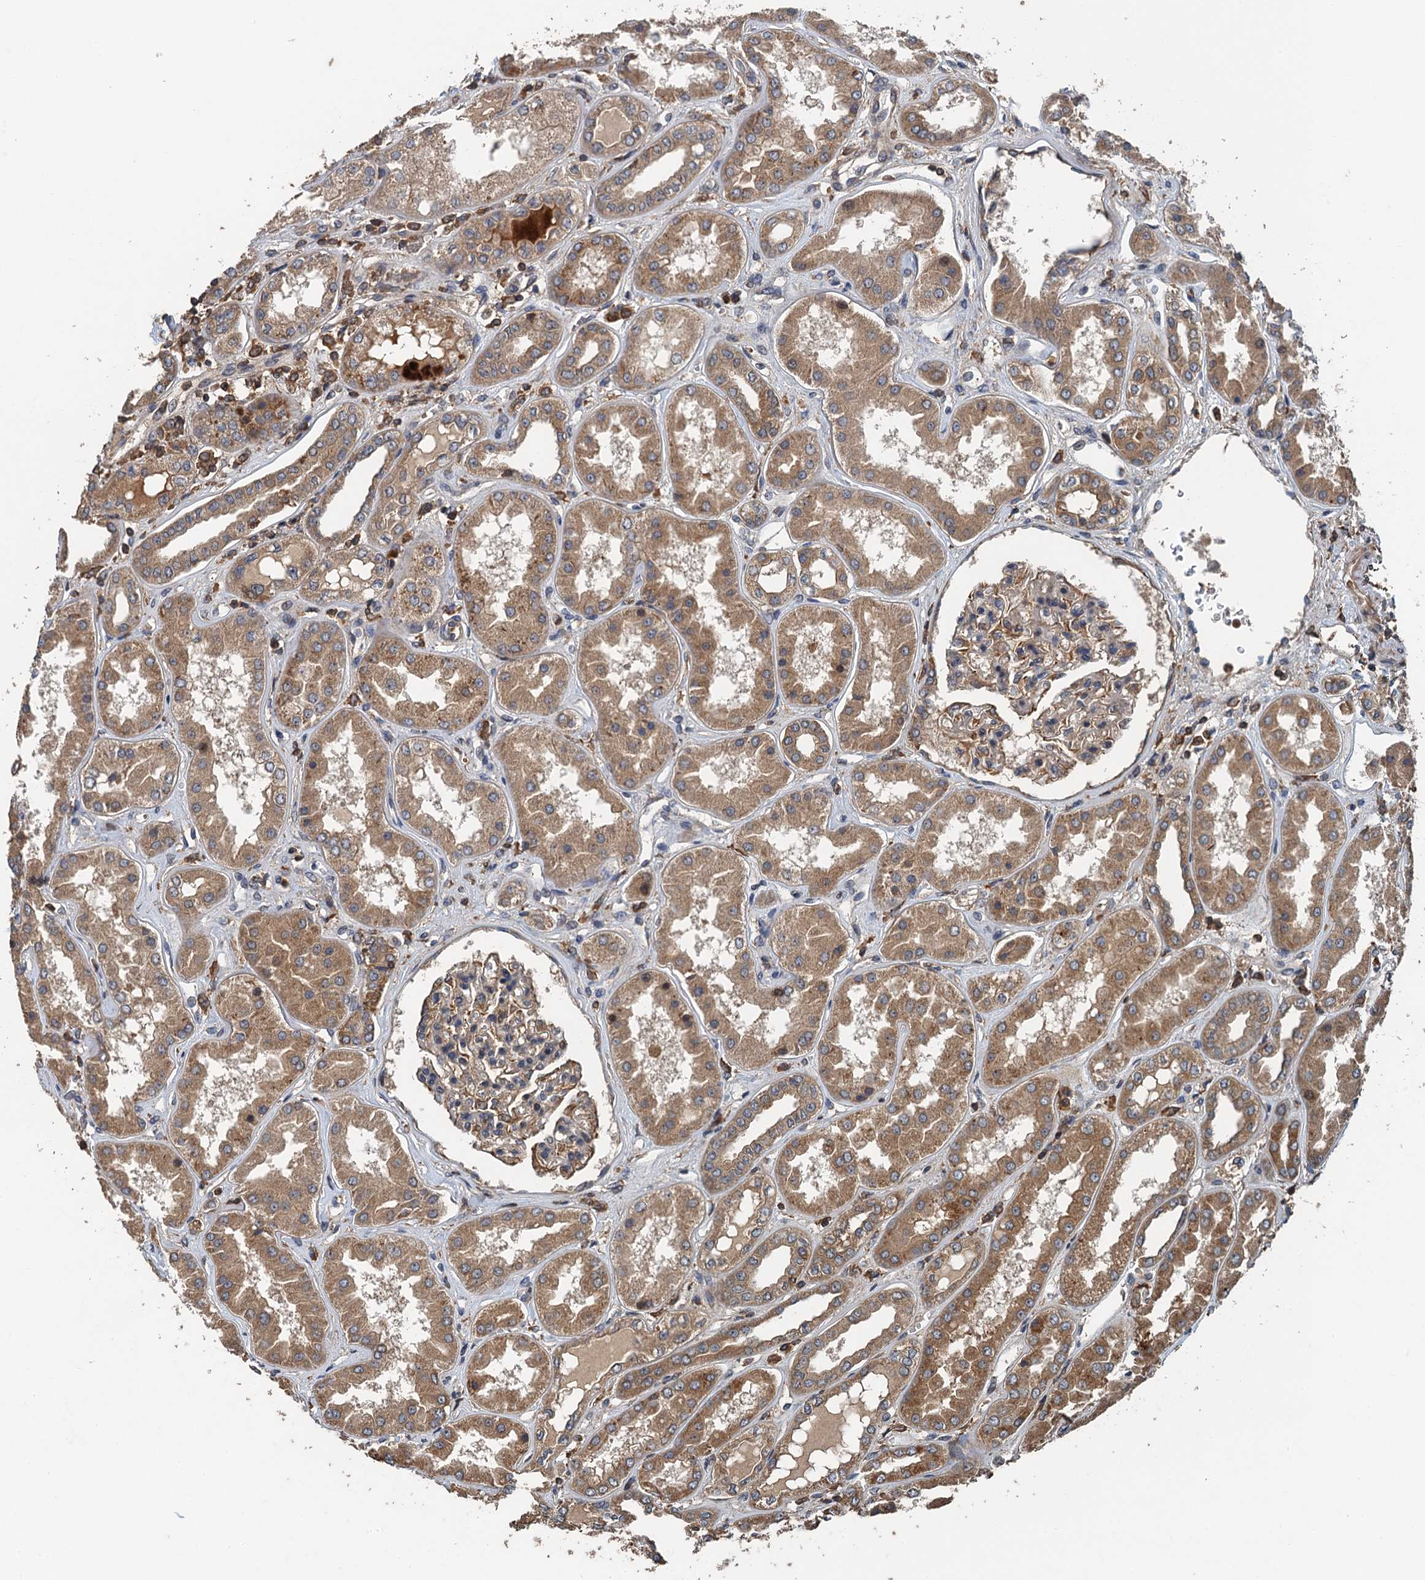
{"staining": {"intensity": "moderate", "quantity": ">75%", "location": "cytoplasmic/membranous"}, "tissue": "kidney", "cell_type": "Cells in glomeruli", "image_type": "normal", "snomed": [{"axis": "morphology", "description": "Normal tissue, NOS"}, {"axis": "topography", "description": "Kidney"}], "caption": "High-magnification brightfield microscopy of unremarkable kidney stained with DAB (brown) and counterstained with hematoxylin (blue). cells in glomeruli exhibit moderate cytoplasmic/membranous positivity is appreciated in approximately>75% of cells.", "gene": "BORCS5", "patient": {"sex": "female", "age": 56}}